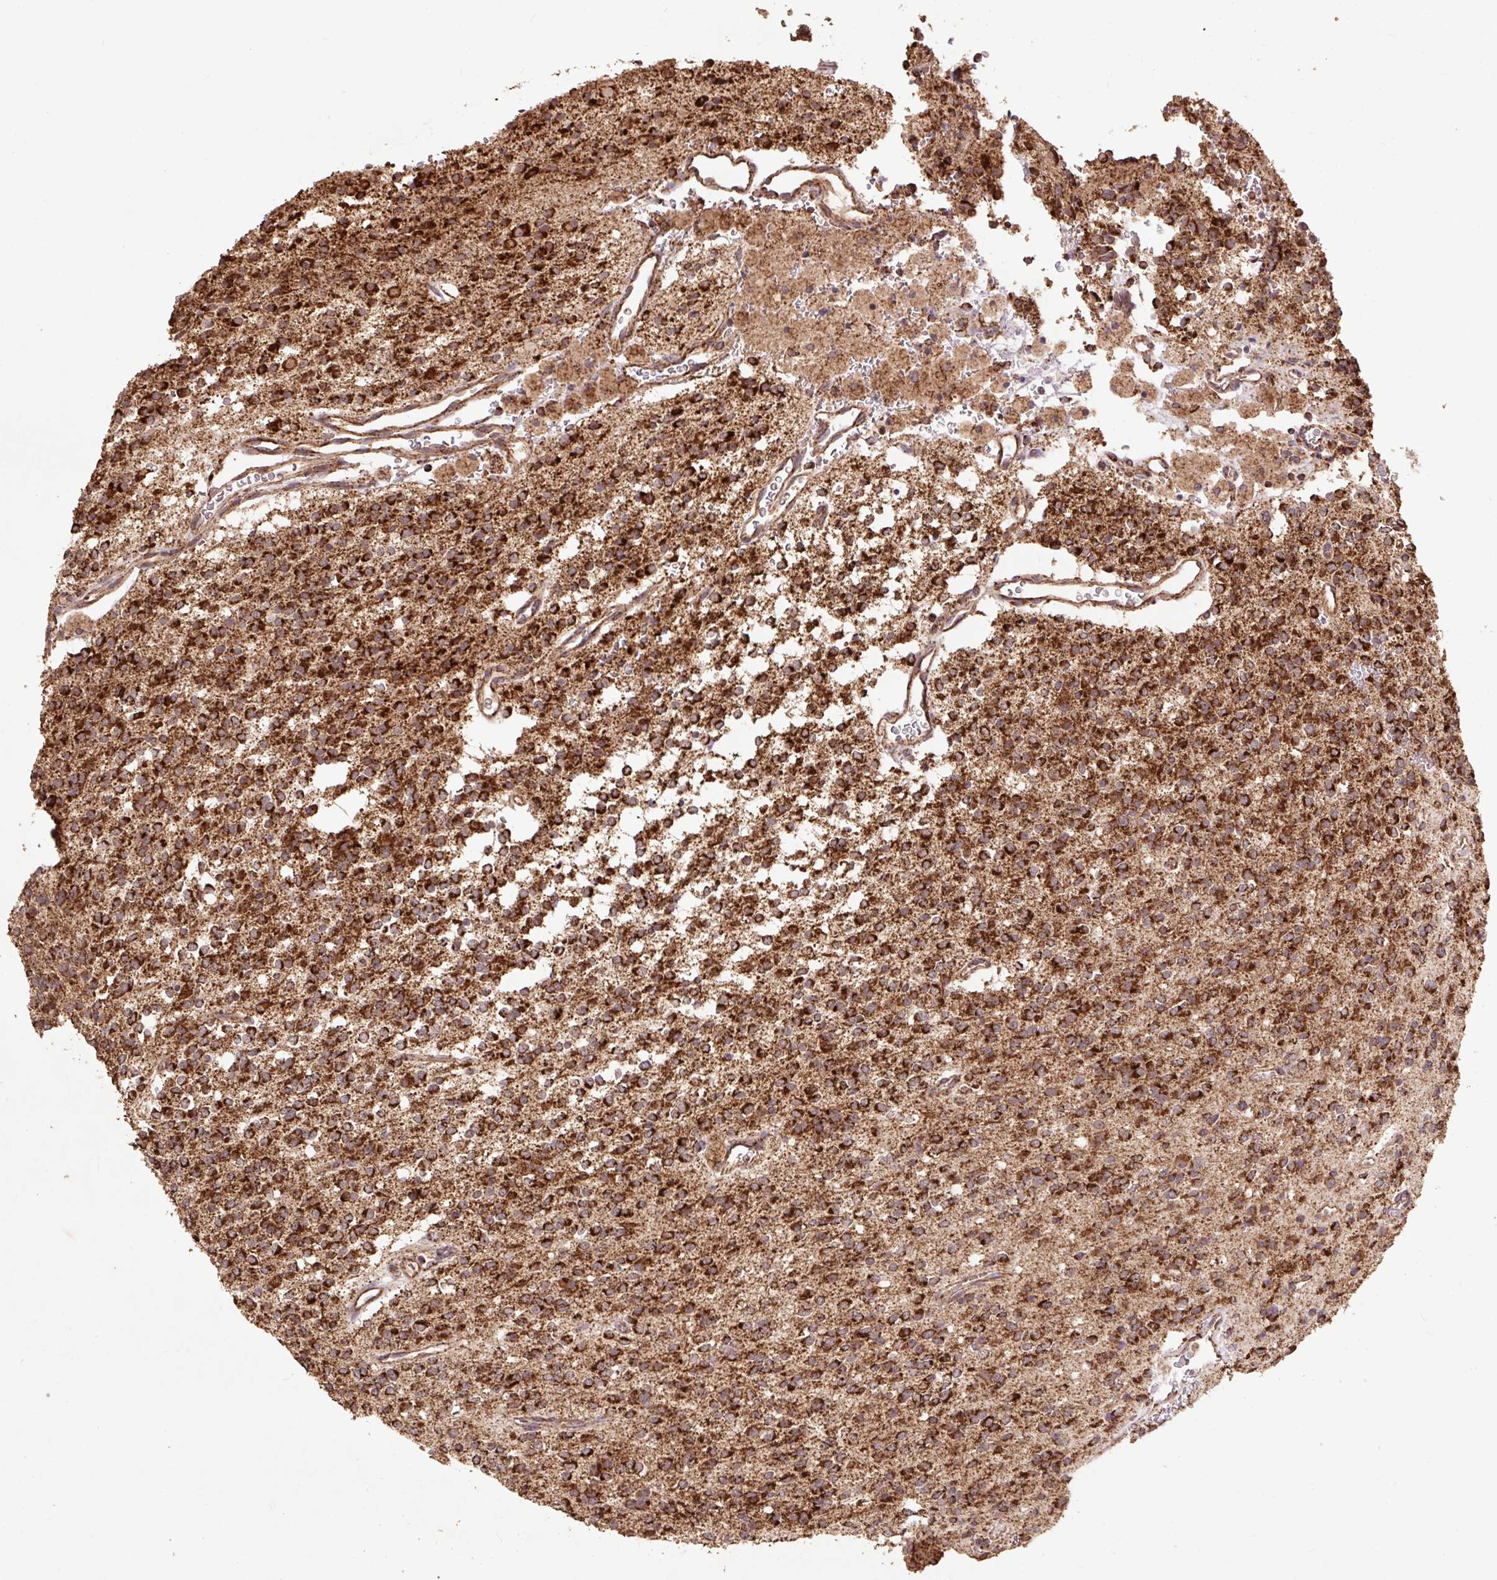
{"staining": {"intensity": "strong", "quantity": ">75%", "location": "cytoplasmic/membranous"}, "tissue": "glioma", "cell_type": "Tumor cells", "image_type": "cancer", "snomed": [{"axis": "morphology", "description": "Glioma, malignant, High grade"}, {"axis": "topography", "description": "Brain"}], "caption": "Glioma tissue exhibits strong cytoplasmic/membranous positivity in about >75% of tumor cells (Stains: DAB (3,3'-diaminobenzidine) in brown, nuclei in blue, Microscopy: brightfield microscopy at high magnification).", "gene": "ATP5F1A", "patient": {"sex": "male", "age": 34}}